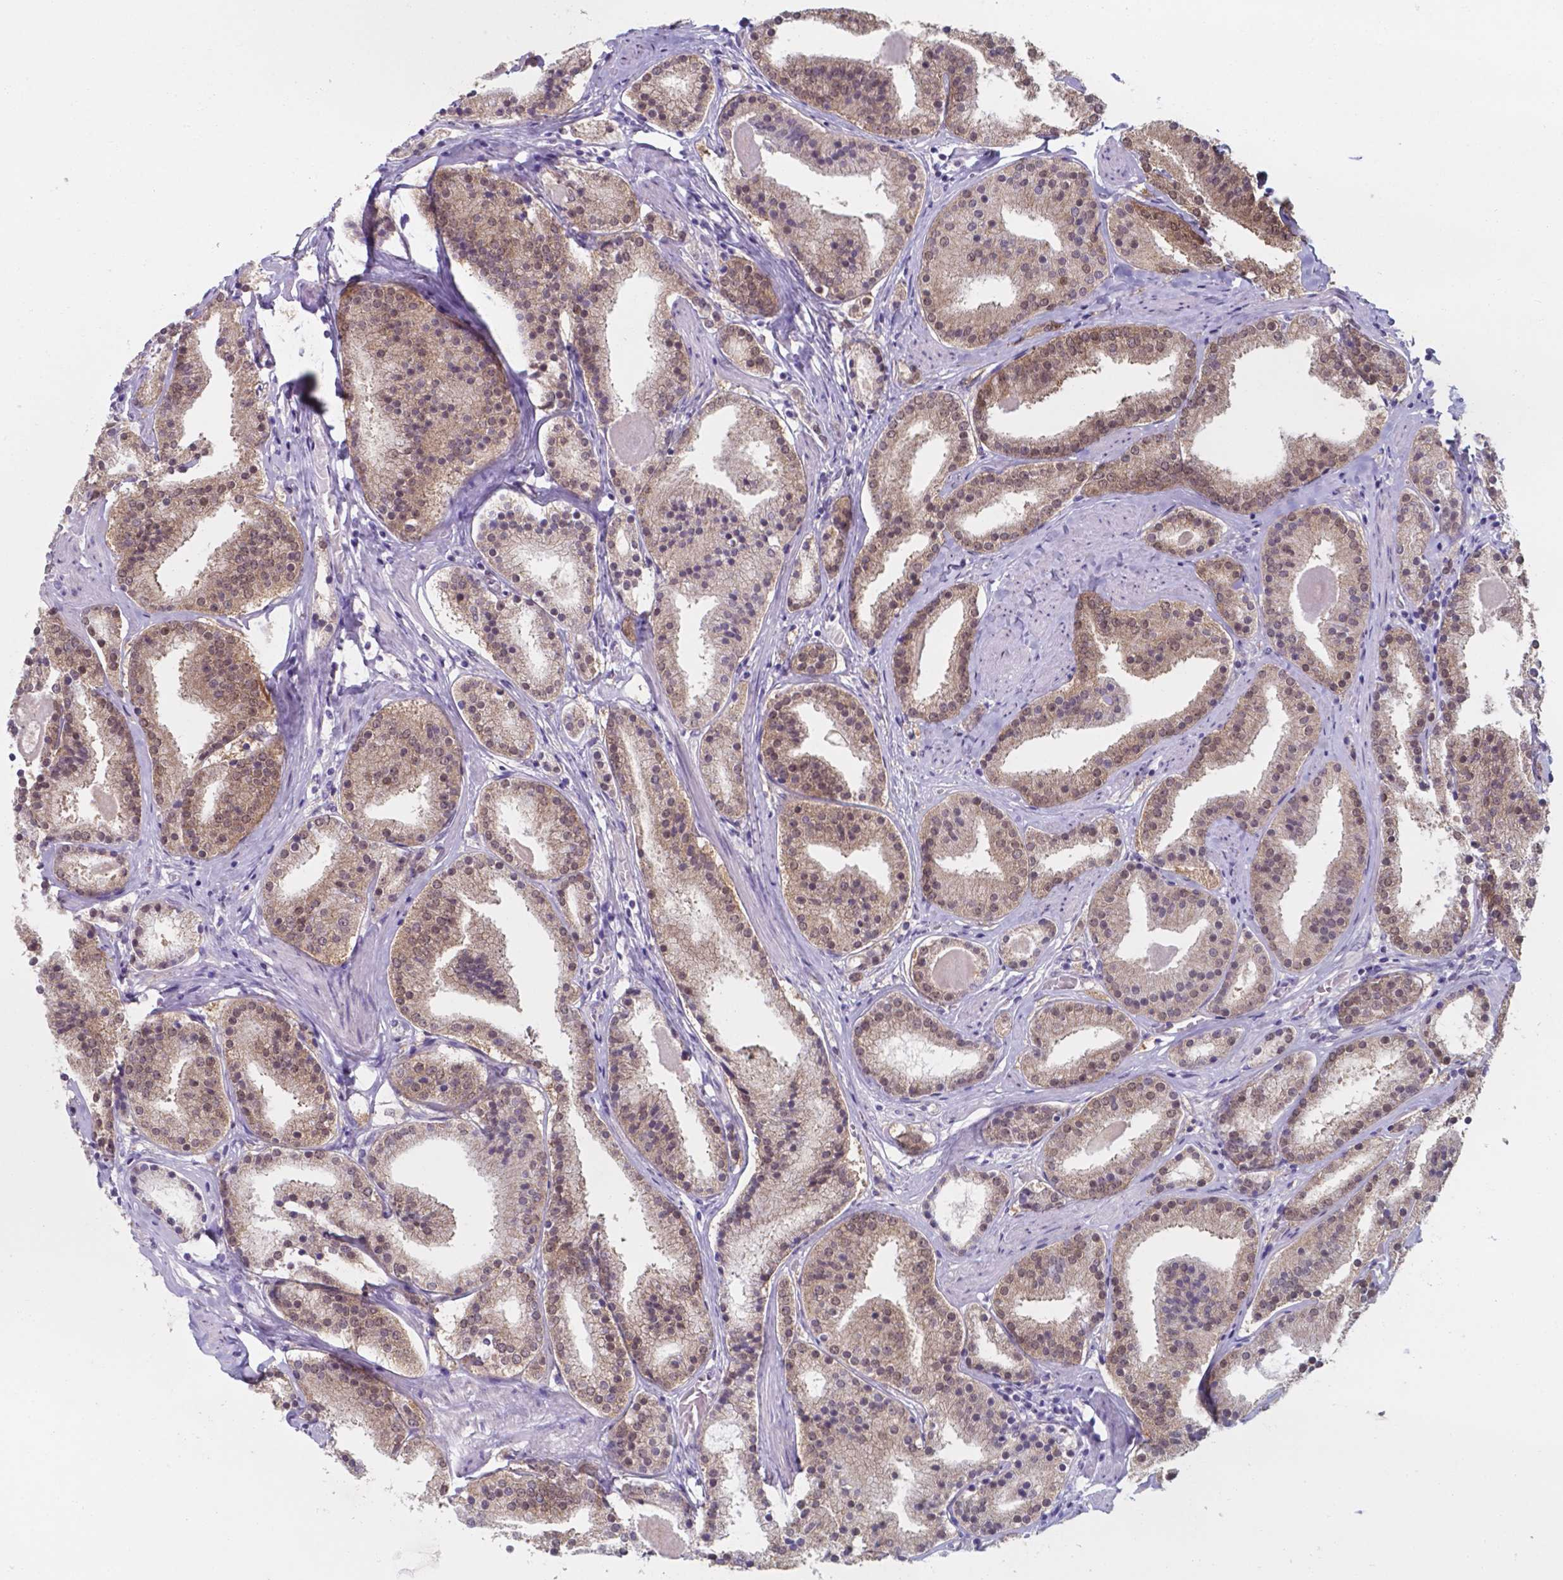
{"staining": {"intensity": "weak", "quantity": ">75%", "location": "cytoplasmic/membranous,nuclear"}, "tissue": "prostate cancer", "cell_type": "Tumor cells", "image_type": "cancer", "snomed": [{"axis": "morphology", "description": "Adenocarcinoma, High grade"}, {"axis": "topography", "description": "Prostate"}], "caption": "Protein expression analysis of human high-grade adenocarcinoma (prostate) reveals weak cytoplasmic/membranous and nuclear staining in about >75% of tumor cells.", "gene": "UBE2E2", "patient": {"sex": "male", "age": 63}}